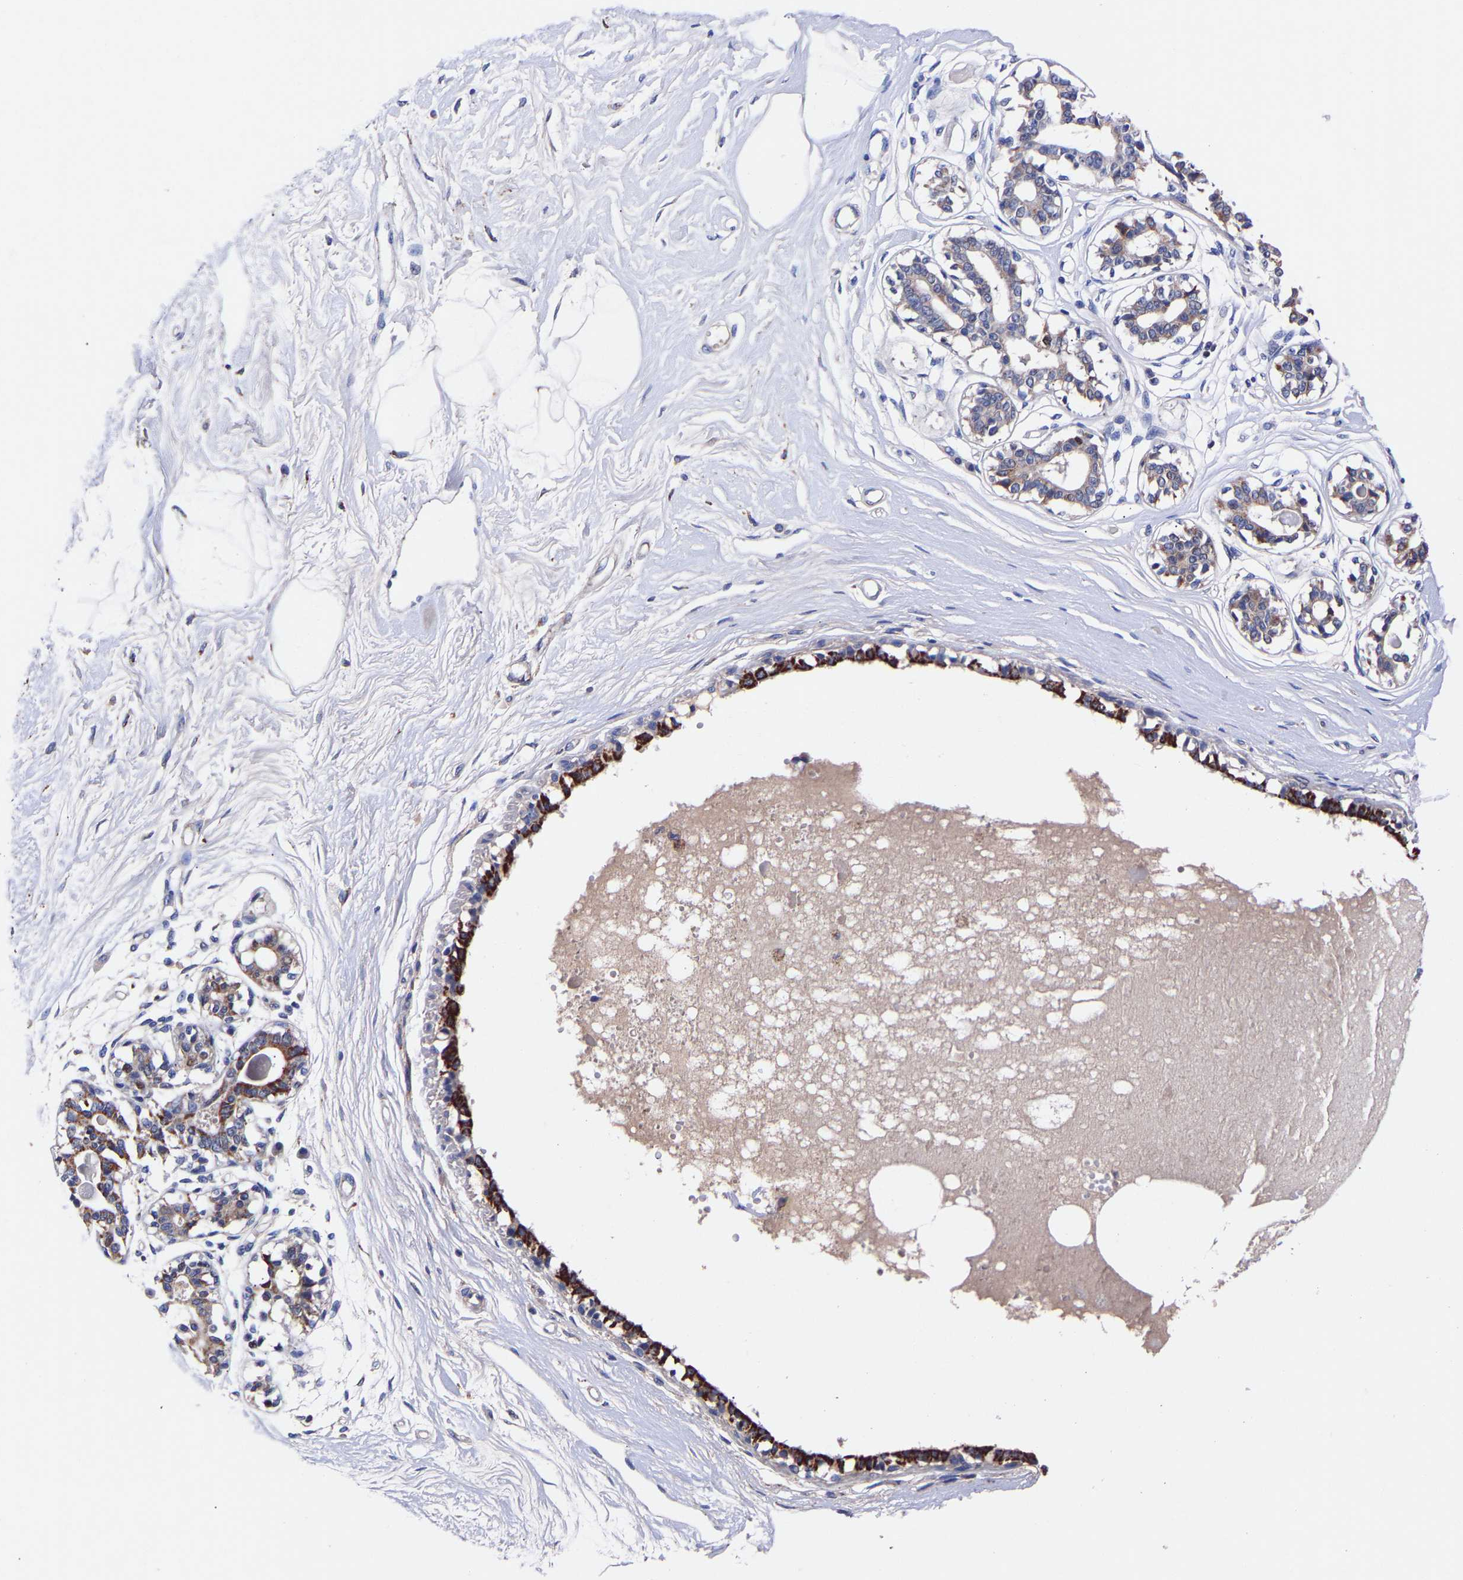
{"staining": {"intensity": "negative", "quantity": "none", "location": "none"}, "tissue": "breast", "cell_type": "Adipocytes", "image_type": "normal", "snomed": [{"axis": "morphology", "description": "Normal tissue, NOS"}, {"axis": "topography", "description": "Breast"}], "caption": "Photomicrograph shows no significant protein expression in adipocytes of normal breast. (DAB IHC, high magnification).", "gene": "SEM1", "patient": {"sex": "female", "age": 45}}